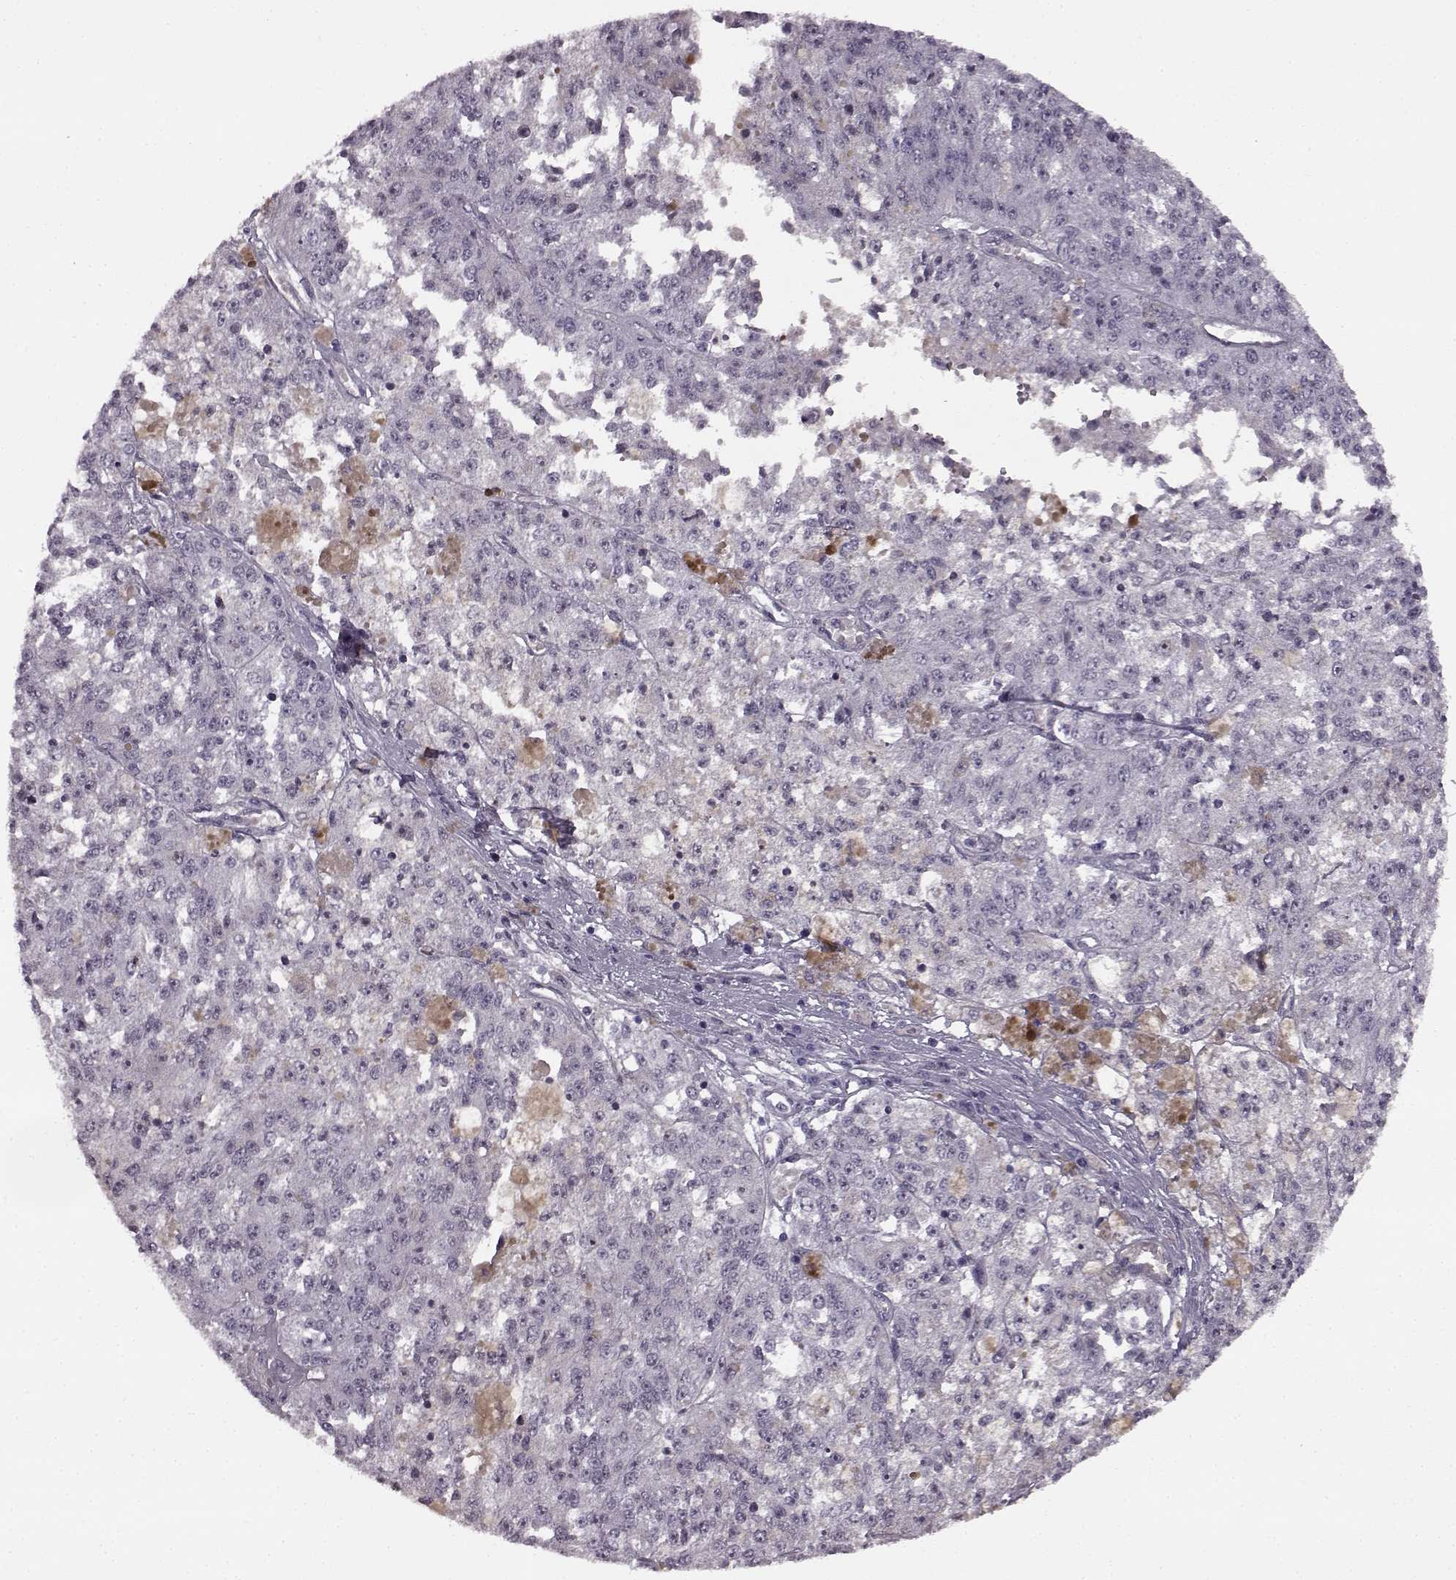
{"staining": {"intensity": "negative", "quantity": "none", "location": "none"}, "tissue": "melanoma", "cell_type": "Tumor cells", "image_type": "cancer", "snomed": [{"axis": "morphology", "description": "Malignant melanoma, Metastatic site"}, {"axis": "topography", "description": "Lymph node"}], "caption": "Tumor cells are negative for brown protein staining in malignant melanoma (metastatic site).", "gene": "PRPH2", "patient": {"sex": "female", "age": 64}}